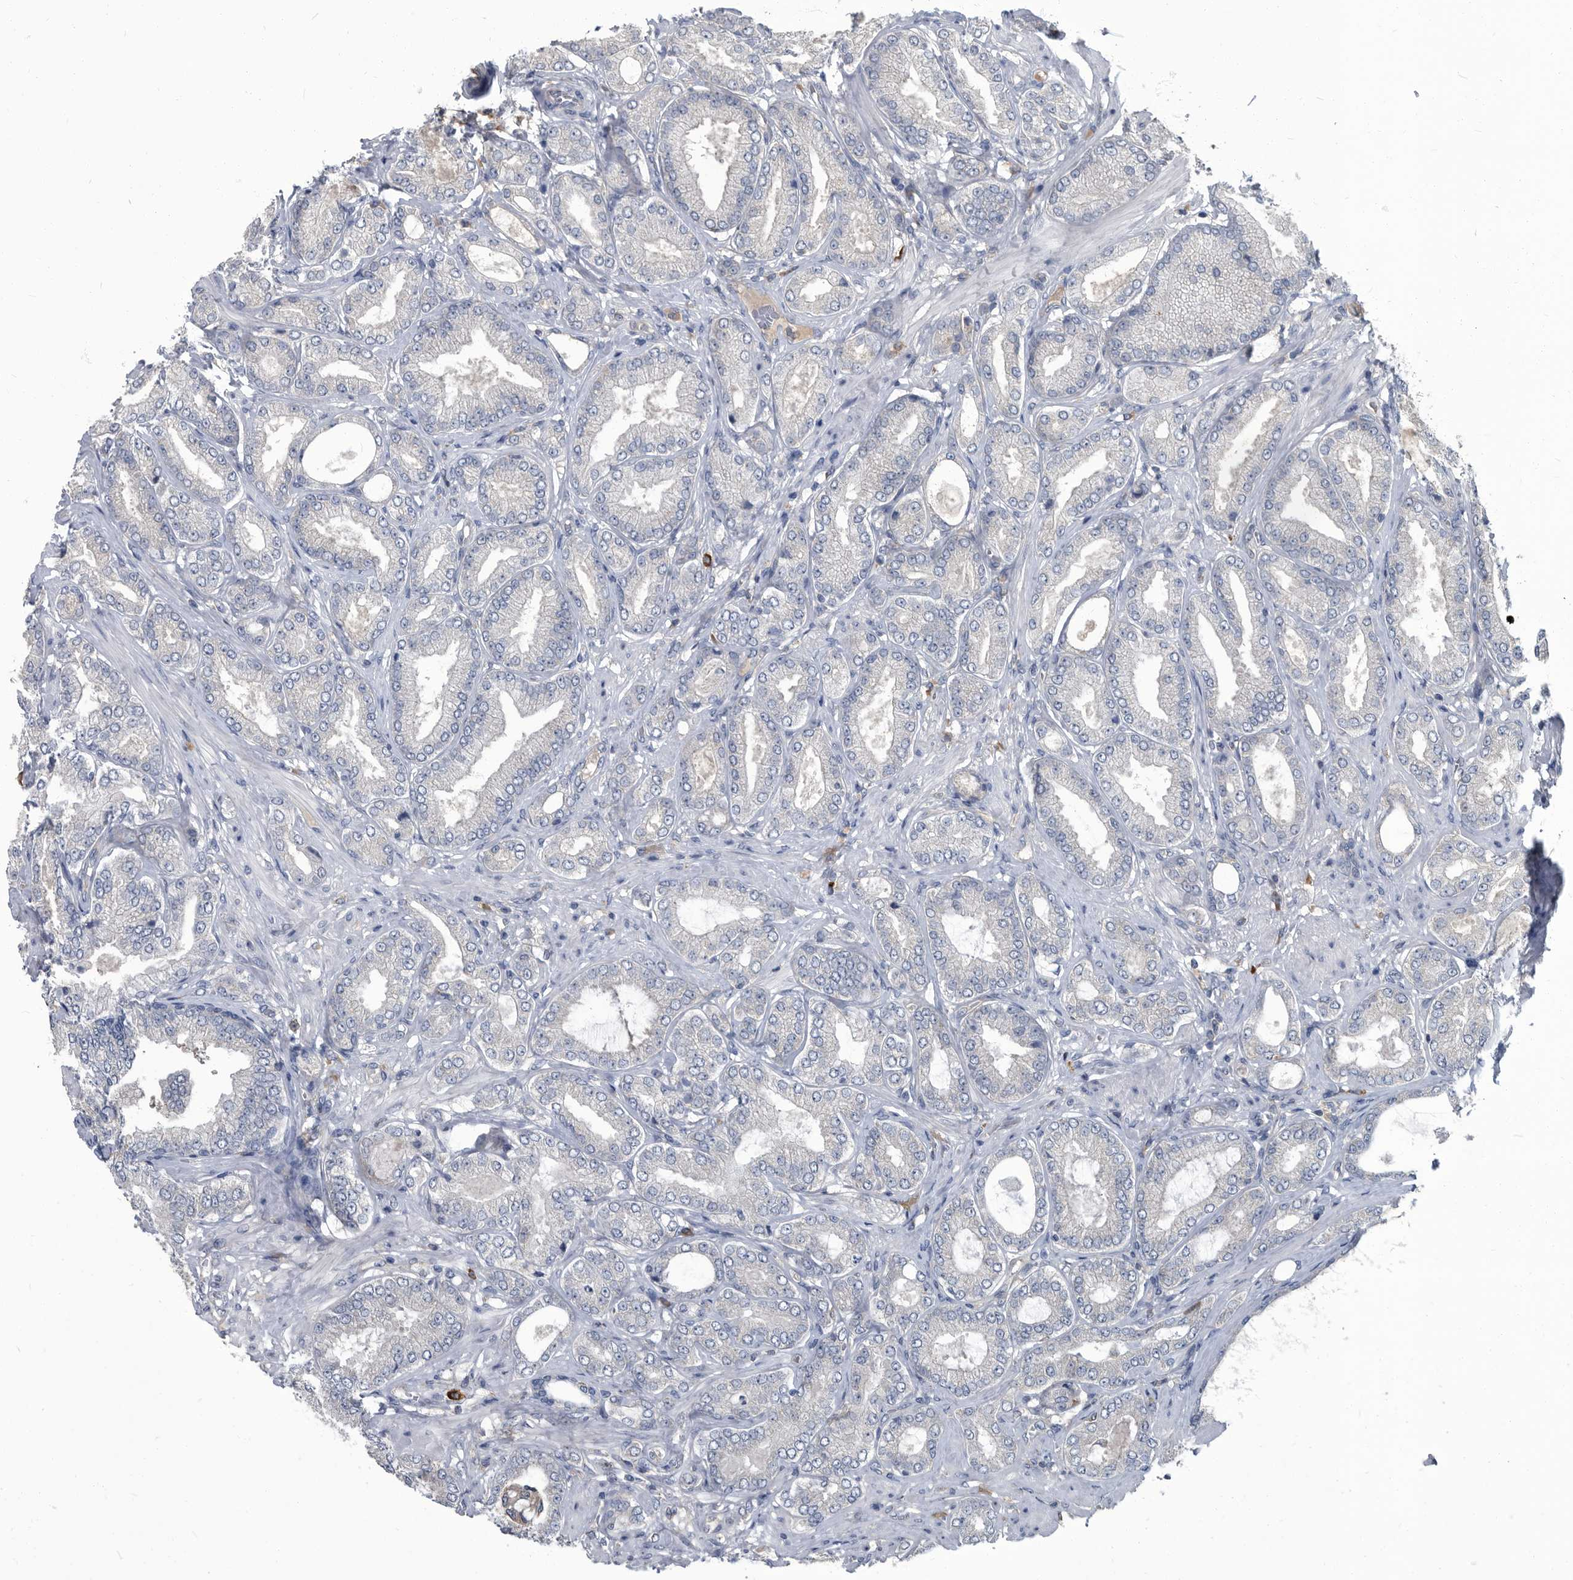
{"staining": {"intensity": "negative", "quantity": "none", "location": "none"}, "tissue": "prostate cancer", "cell_type": "Tumor cells", "image_type": "cancer", "snomed": [{"axis": "morphology", "description": "Adenocarcinoma, Low grade"}, {"axis": "topography", "description": "Prostate"}], "caption": "An IHC histopathology image of prostate low-grade adenocarcinoma is shown. There is no staining in tumor cells of prostate low-grade adenocarcinoma.", "gene": "CDV3", "patient": {"sex": "male", "age": 63}}